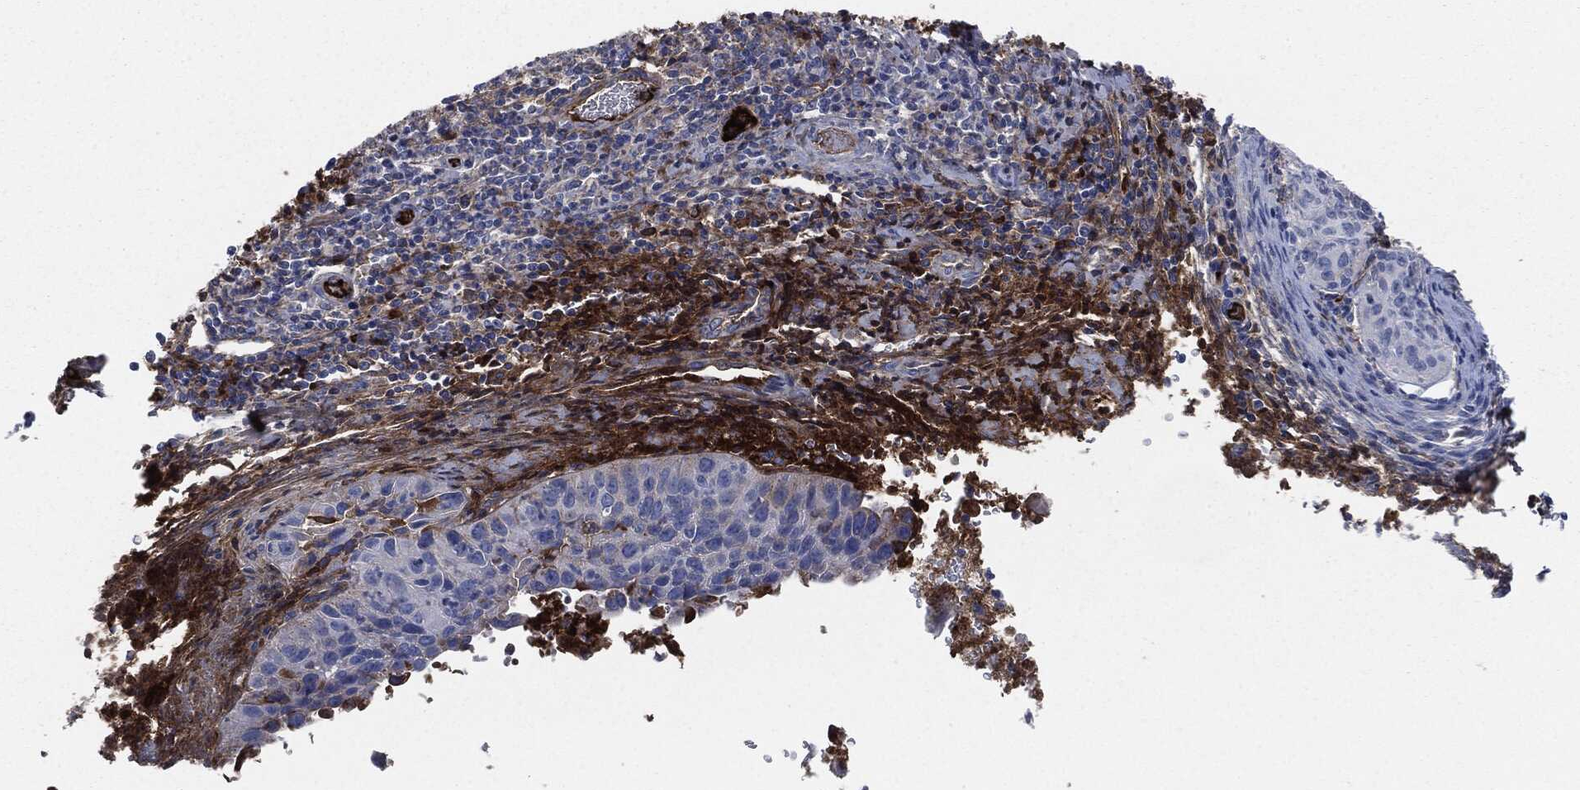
{"staining": {"intensity": "negative", "quantity": "none", "location": "none"}, "tissue": "cervical cancer", "cell_type": "Tumor cells", "image_type": "cancer", "snomed": [{"axis": "morphology", "description": "Squamous cell carcinoma, NOS"}, {"axis": "topography", "description": "Cervix"}], "caption": "Immunohistochemistry (IHC) of human cervical cancer (squamous cell carcinoma) displays no expression in tumor cells. Brightfield microscopy of immunohistochemistry (IHC) stained with DAB (brown) and hematoxylin (blue), captured at high magnification.", "gene": "APOB", "patient": {"sex": "female", "age": 26}}